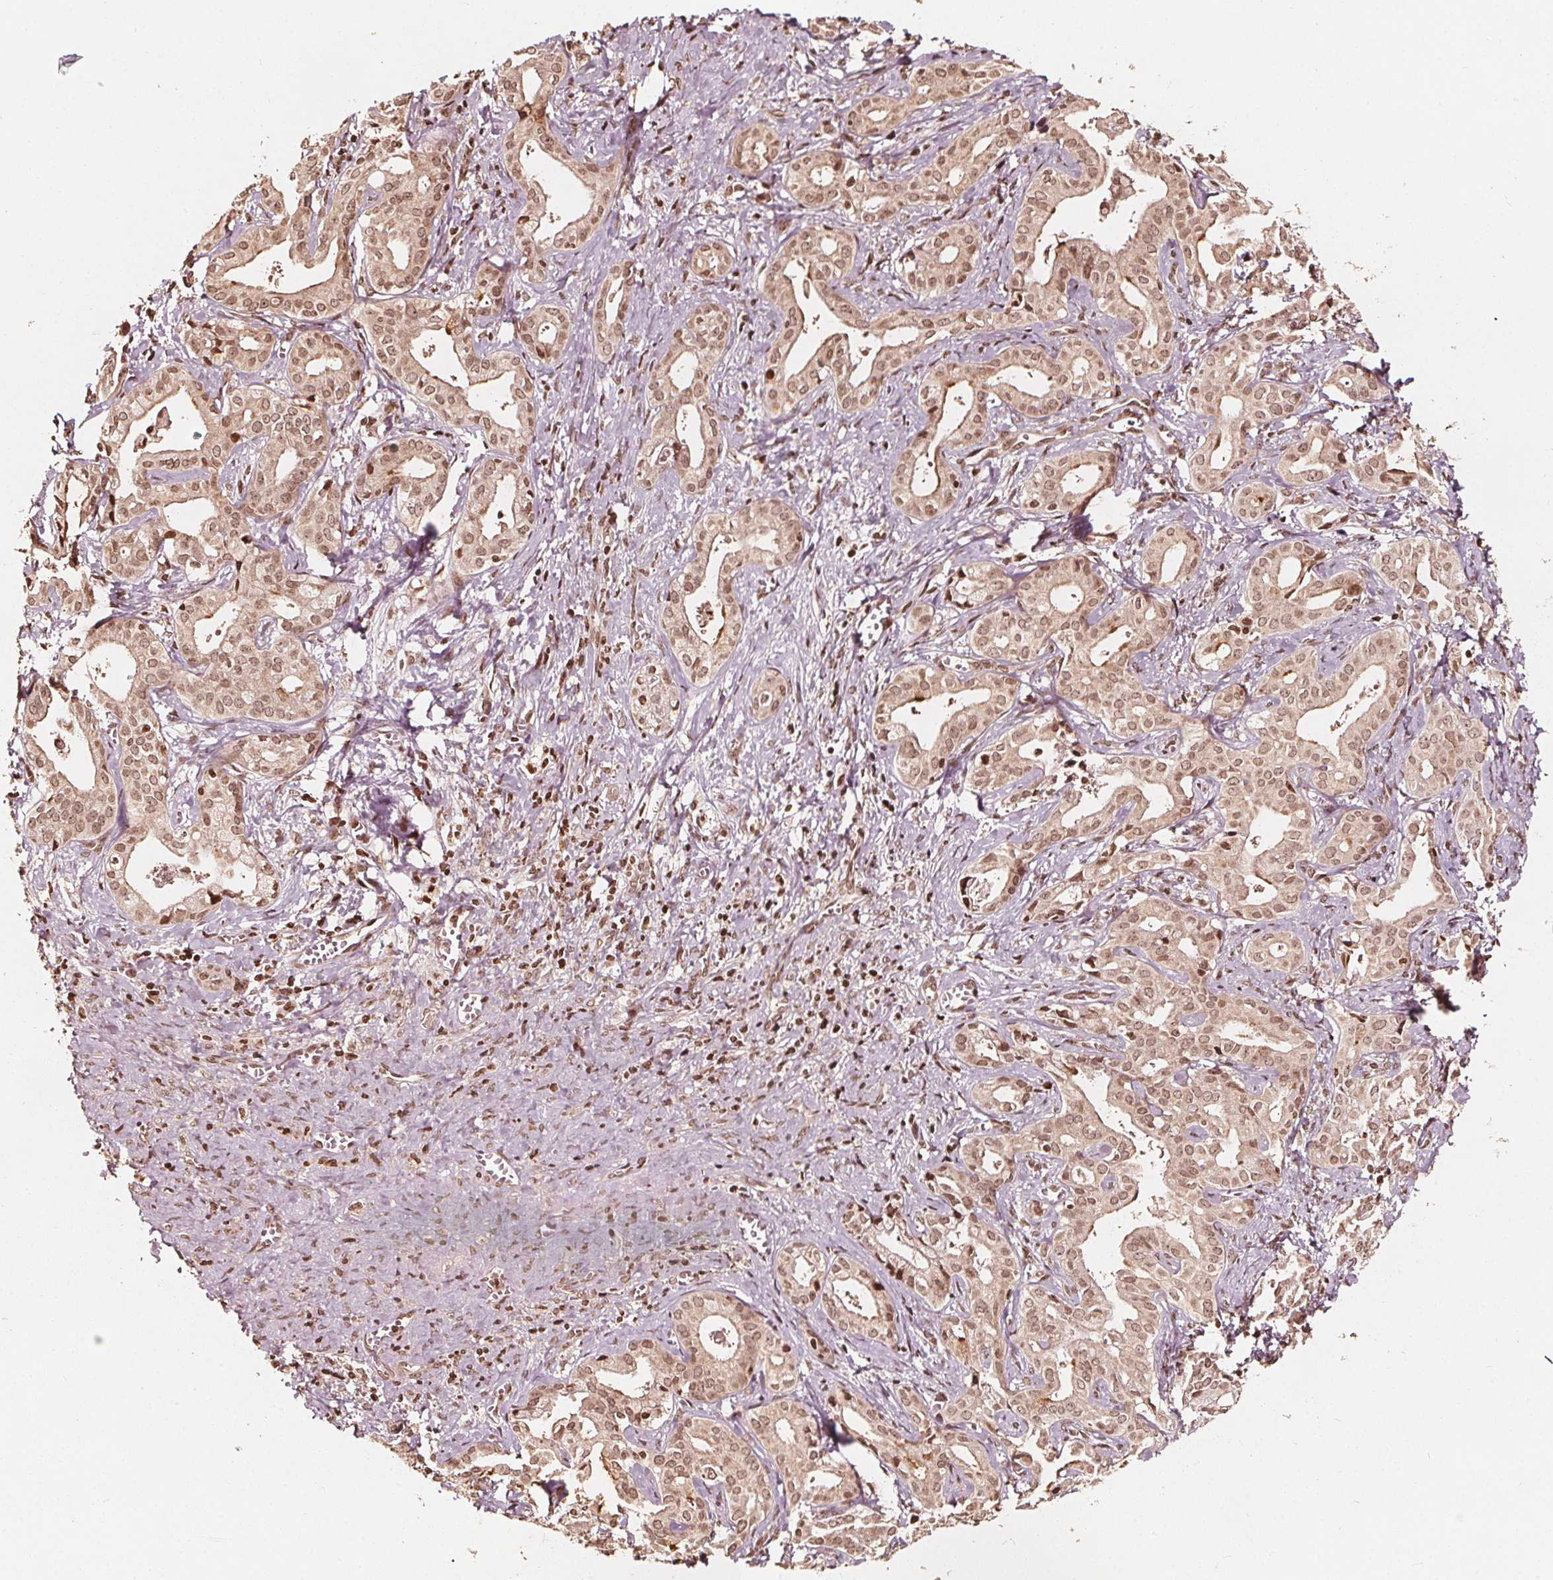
{"staining": {"intensity": "weak", "quantity": ">75%", "location": "nuclear"}, "tissue": "liver cancer", "cell_type": "Tumor cells", "image_type": "cancer", "snomed": [{"axis": "morphology", "description": "Cholangiocarcinoma"}, {"axis": "topography", "description": "Liver"}], "caption": "Protein staining demonstrates weak nuclear positivity in about >75% of tumor cells in cholangiocarcinoma (liver). Nuclei are stained in blue.", "gene": "H3C14", "patient": {"sex": "female", "age": 65}}